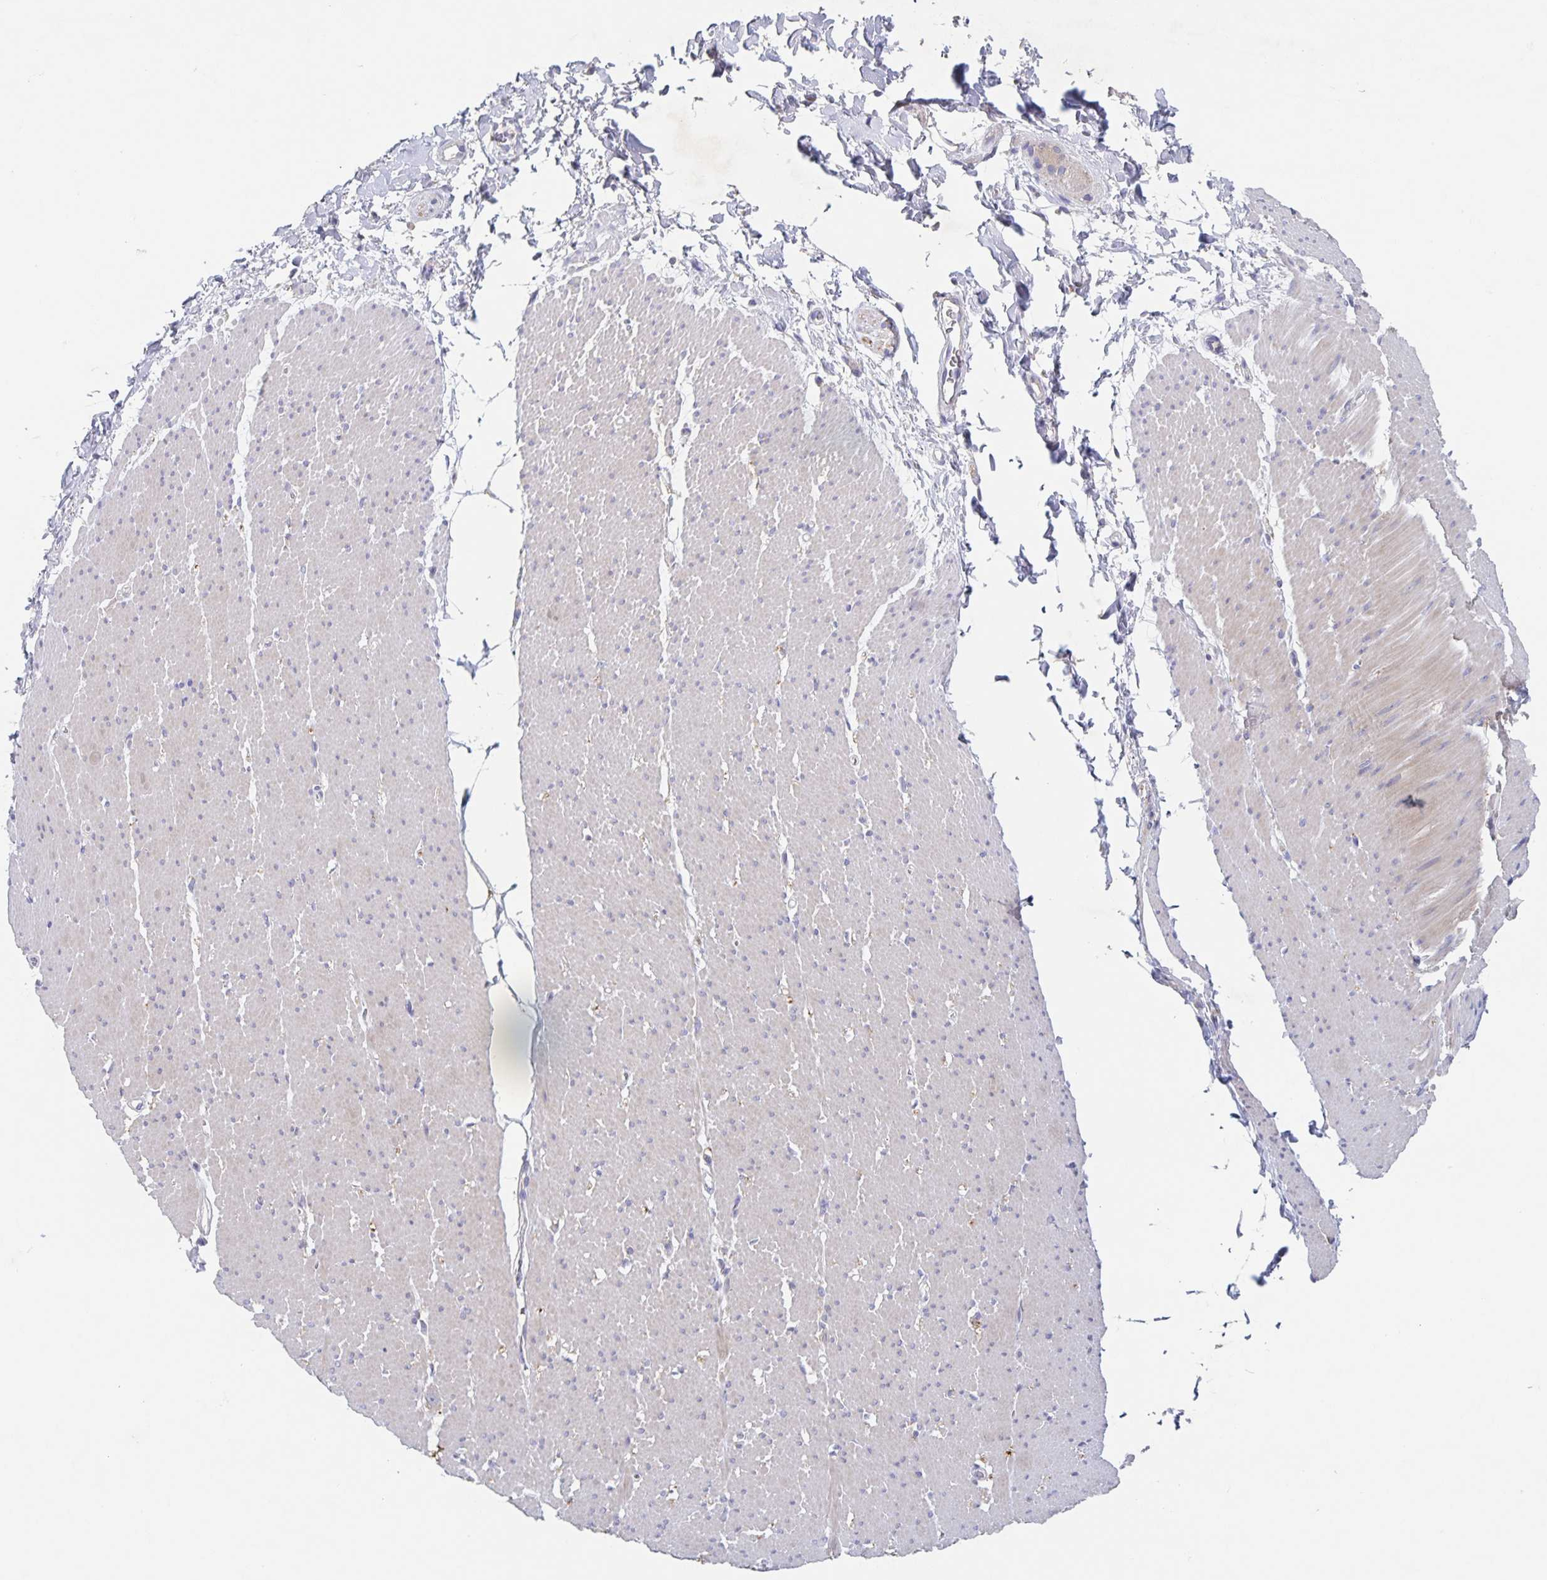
{"staining": {"intensity": "negative", "quantity": "none", "location": "none"}, "tissue": "smooth muscle", "cell_type": "Smooth muscle cells", "image_type": "normal", "snomed": [{"axis": "morphology", "description": "Normal tissue, NOS"}, {"axis": "topography", "description": "Smooth muscle"}, {"axis": "topography", "description": "Rectum"}], "caption": "A high-resolution micrograph shows IHC staining of normal smooth muscle, which demonstrates no significant staining in smooth muscle cells. The staining was performed using DAB (3,3'-diaminobenzidine) to visualize the protein expression in brown, while the nuclei were stained in blue with hematoxylin (Magnification: 20x).", "gene": "CDC42BPG", "patient": {"sex": "male", "age": 53}}